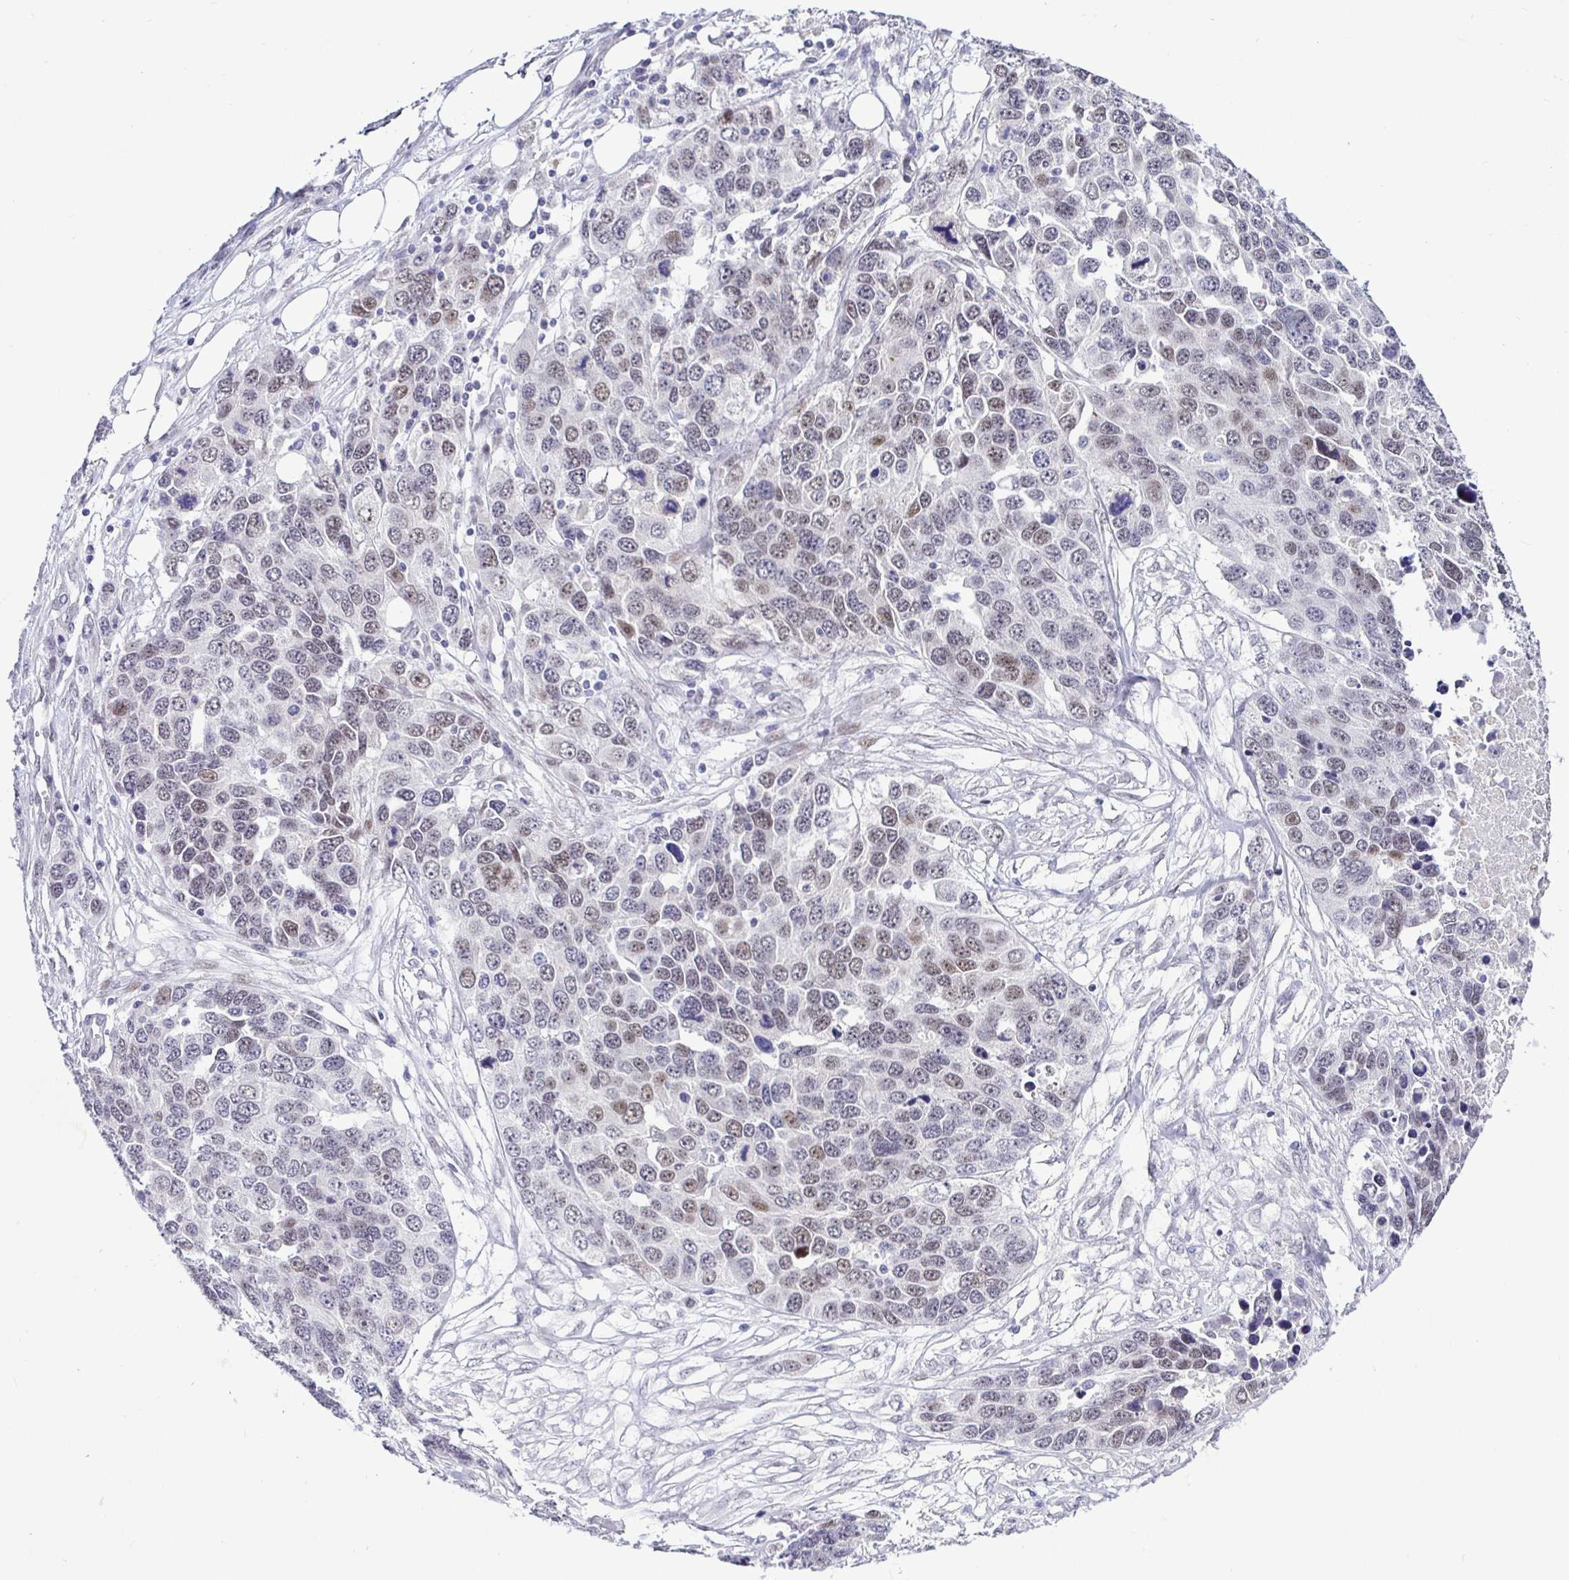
{"staining": {"intensity": "weak", "quantity": "25%-75%", "location": "nuclear"}, "tissue": "ovarian cancer", "cell_type": "Tumor cells", "image_type": "cancer", "snomed": [{"axis": "morphology", "description": "Cystadenocarcinoma, serous, NOS"}, {"axis": "topography", "description": "Ovary"}], "caption": "Immunohistochemistry photomicrograph of neoplastic tissue: ovarian serous cystadenocarcinoma stained using IHC shows low levels of weak protein expression localized specifically in the nuclear of tumor cells, appearing as a nuclear brown color.", "gene": "NUP188", "patient": {"sex": "female", "age": 76}}